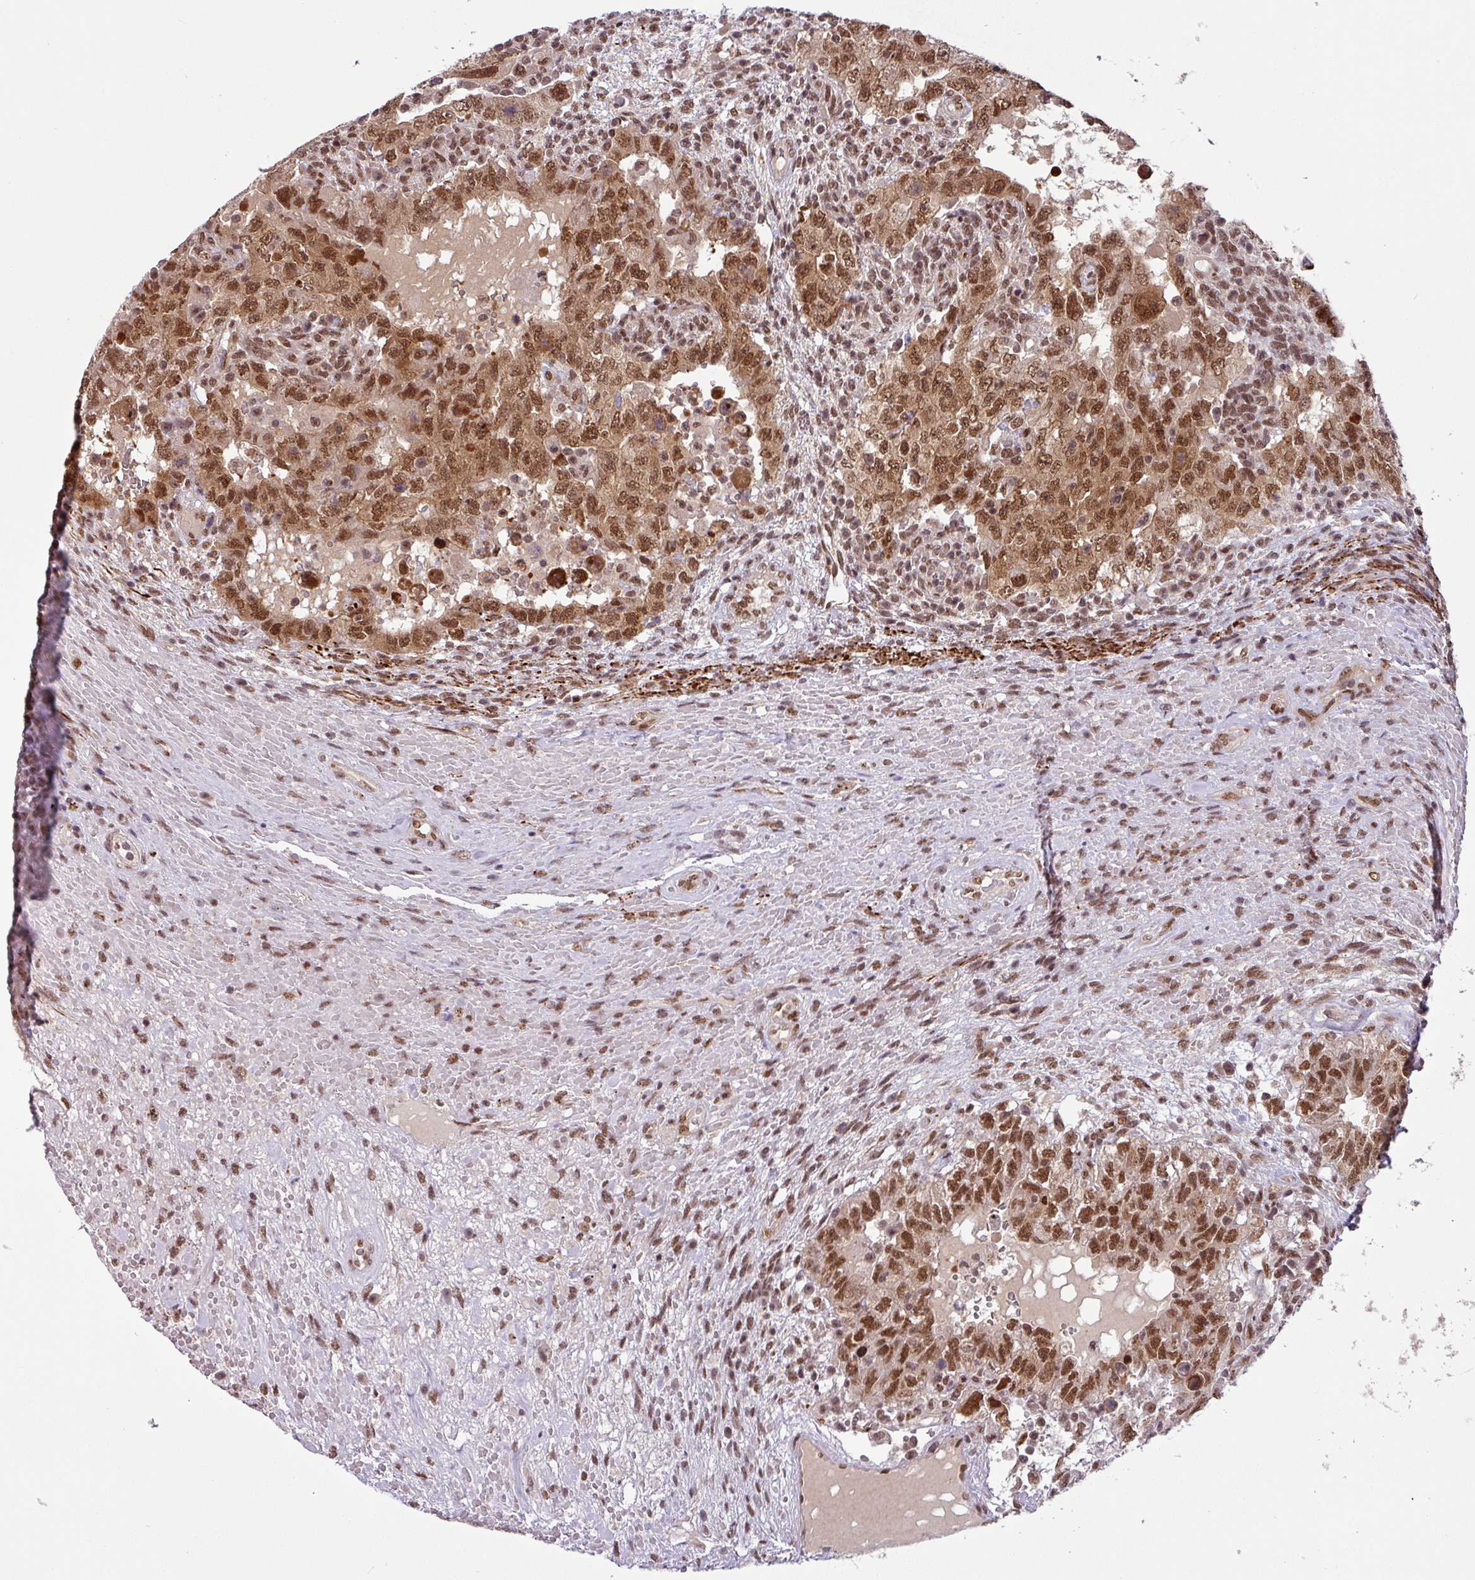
{"staining": {"intensity": "strong", "quantity": ">75%", "location": "nuclear"}, "tissue": "testis cancer", "cell_type": "Tumor cells", "image_type": "cancer", "snomed": [{"axis": "morphology", "description": "Carcinoma, Embryonal, NOS"}, {"axis": "topography", "description": "Testis"}], "caption": "Brown immunohistochemical staining in human embryonal carcinoma (testis) demonstrates strong nuclear staining in about >75% of tumor cells.", "gene": "SRSF2", "patient": {"sex": "male", "age": 26}}